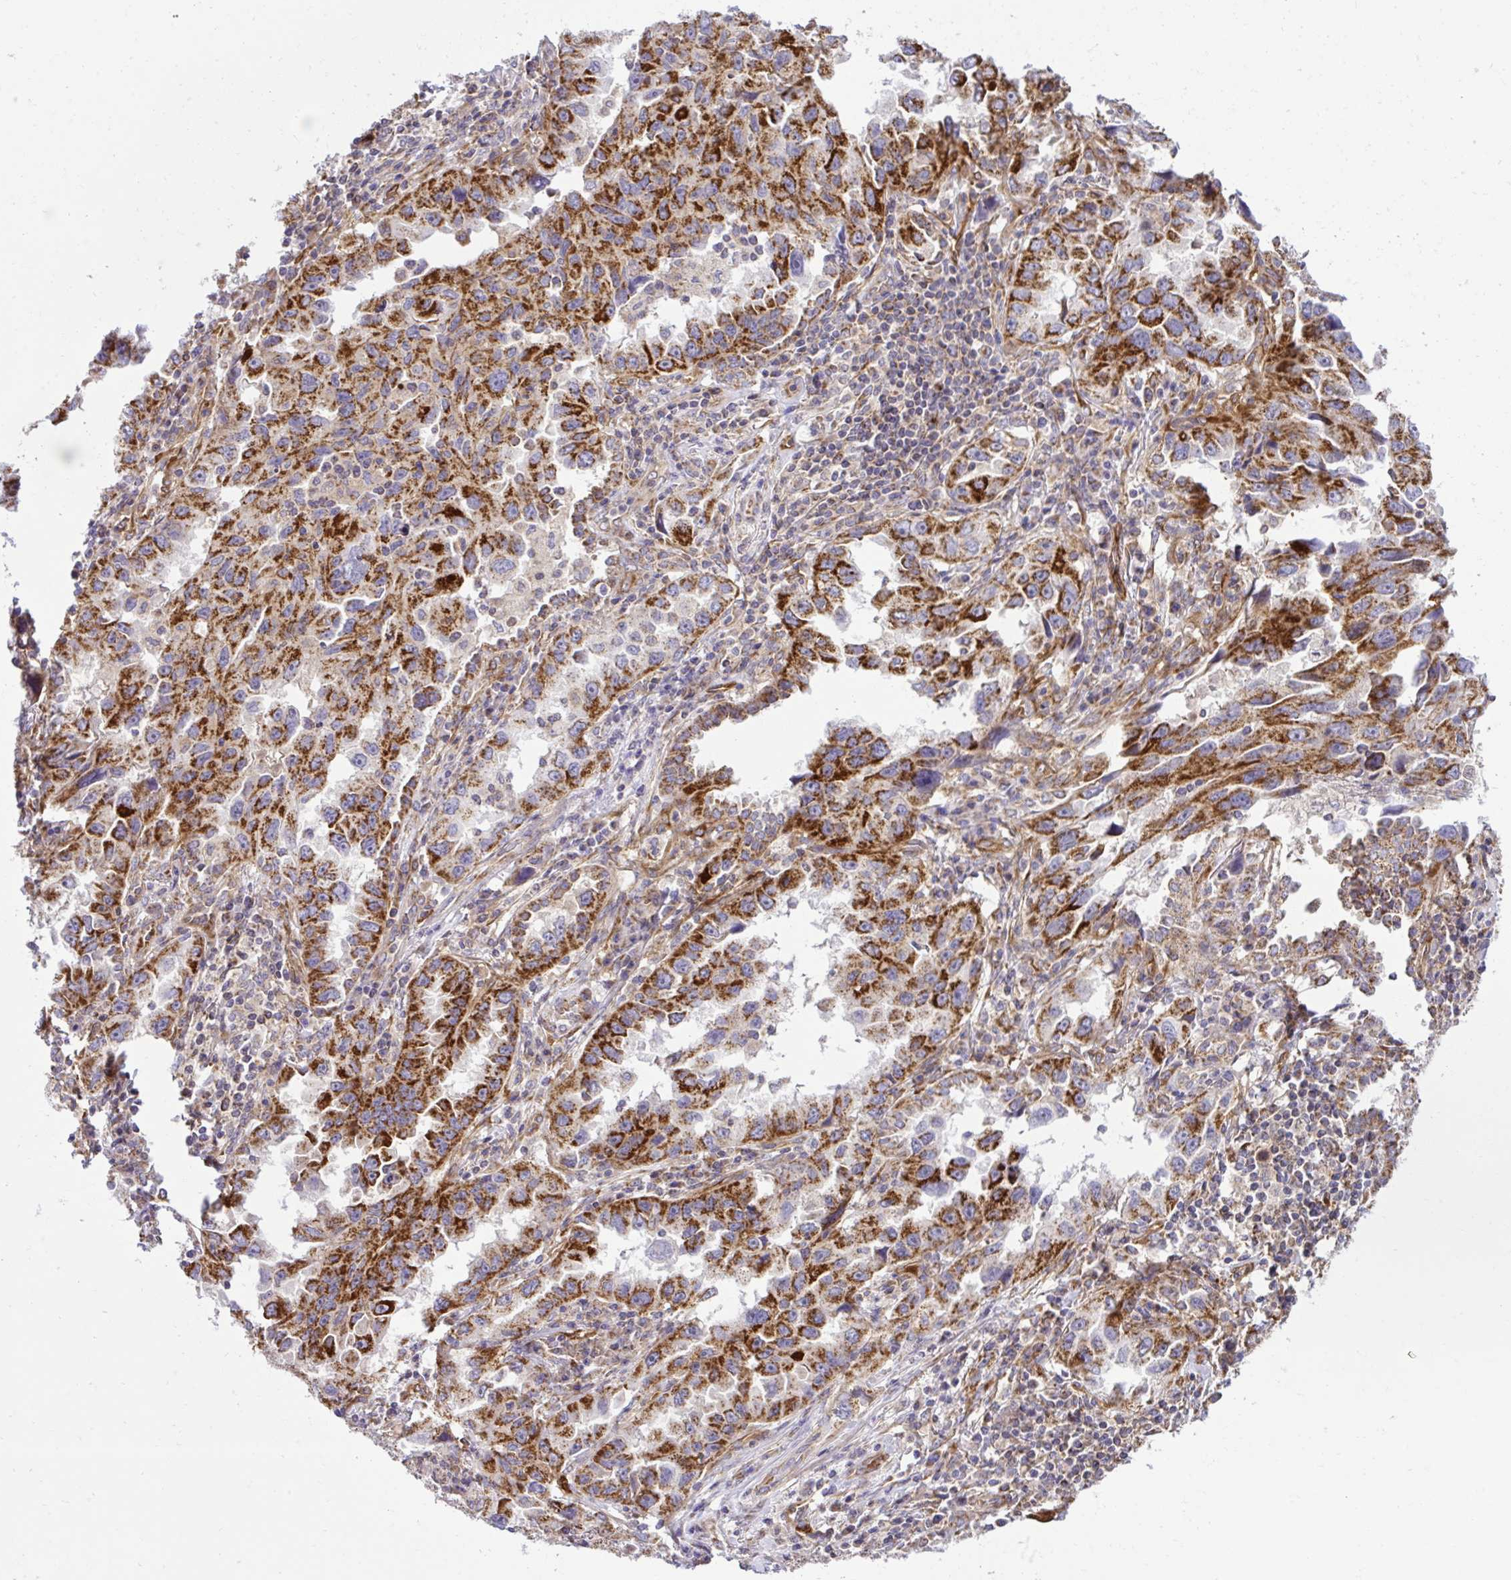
{"staining": {"intensity": "strong", "quantity": ">75%", "location": "cytoplasmic/membranous"}, "tissue": "lung cancer", "cell_type": "Tumor cells", "image_type": "cancer", "snomed": [{"axis": "morphology", "description": "Adenocarcinoma, NOS"}, {"axis": "topography", "description": "Lung"}], "caption": "Lung cancer (adenocarcinoma) stained with a brown dye reveals strong cytoplasmic/membranous positive positivity in about >75% of tumor cells.", "gene": "LIMS1", "patient": {"sex": "female", "age": 73}}